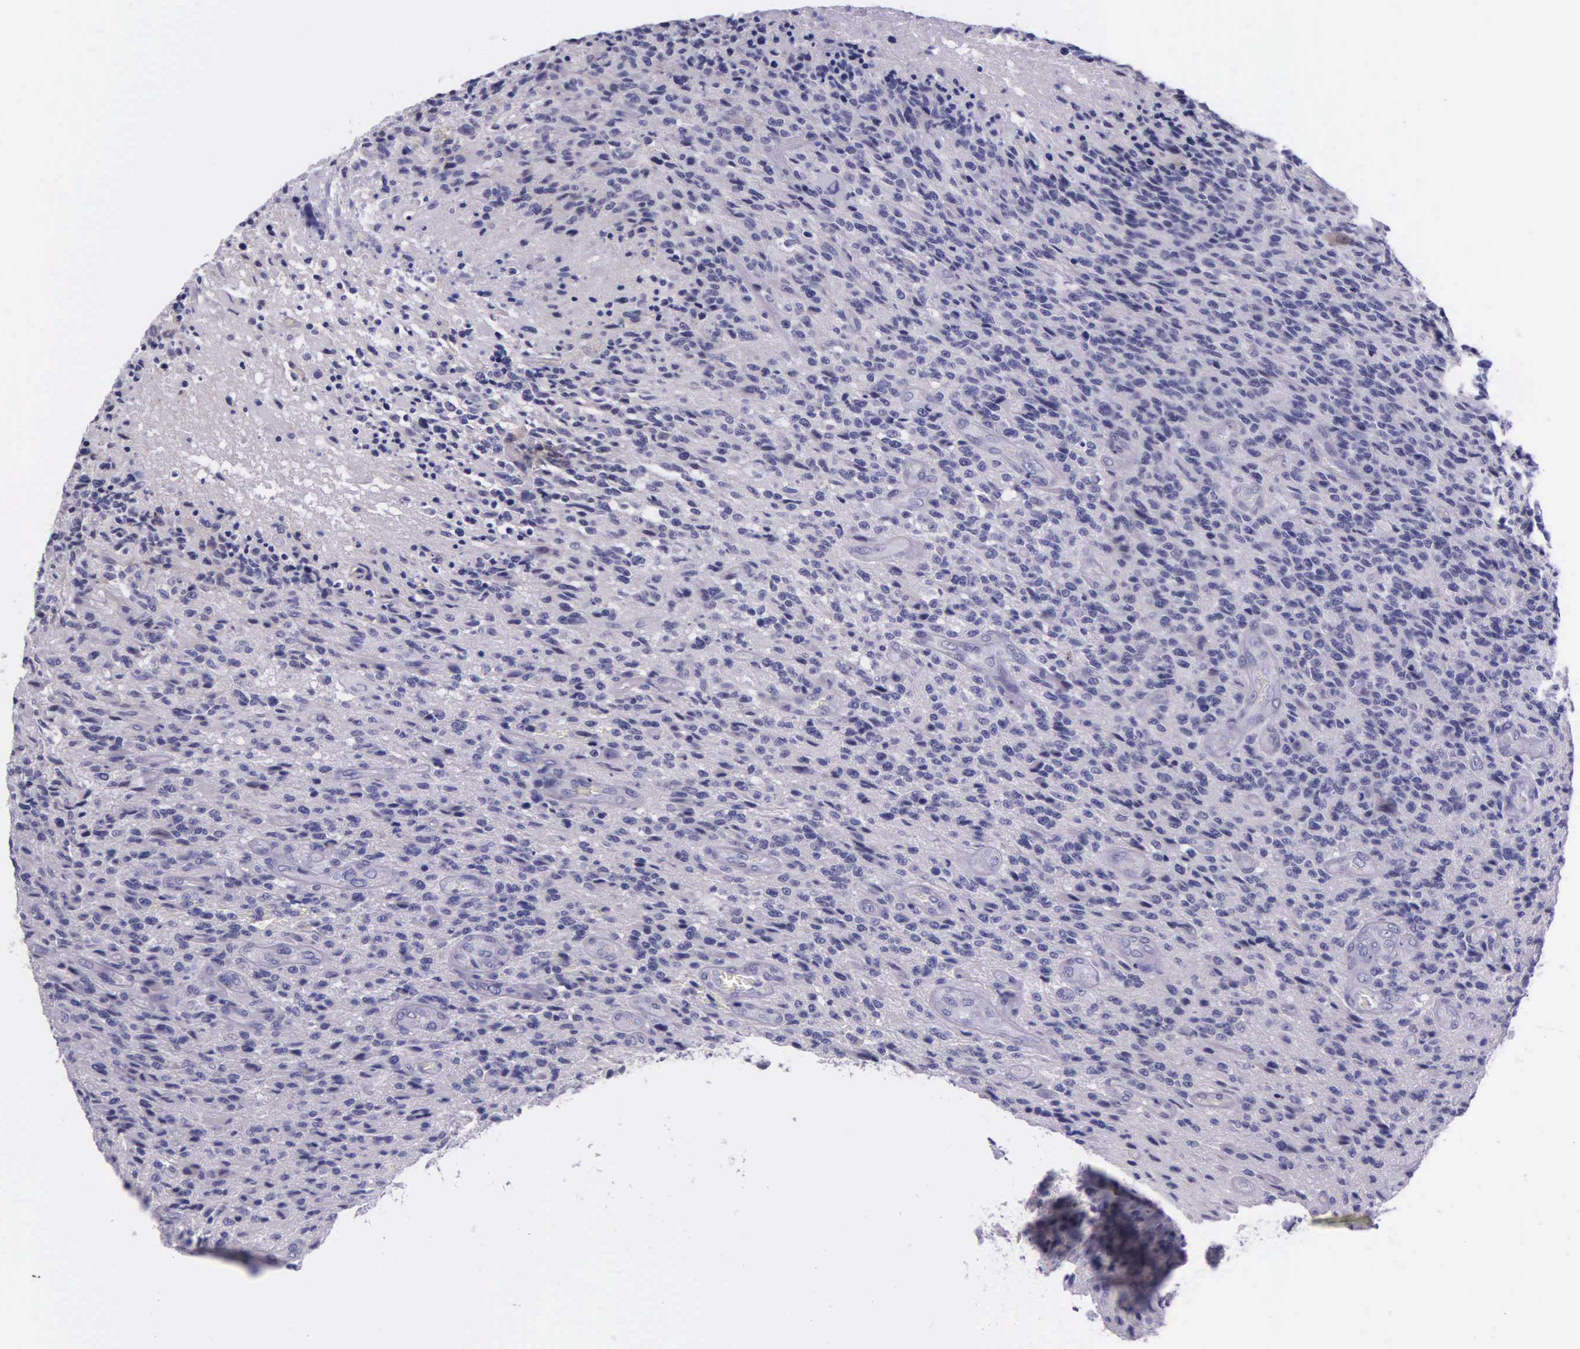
{"staining": {"intensity": "negative", "quantity": "none", "location": "none"}, "tissue": "glioma", "cell_type": "Tumor cells", "image_type": "cancer", "snomed": [{"axis": "morphology", "description": "Glioma, malignant, High grade"}, {"axis": "topography", "description": "Brain"}], "caption": "Tumor cells are negative for protein expression in human glioma. Nuclei are stained in blue.", "gene": "AHNAK2", "patient": {"sex": "male", "age": 36}}